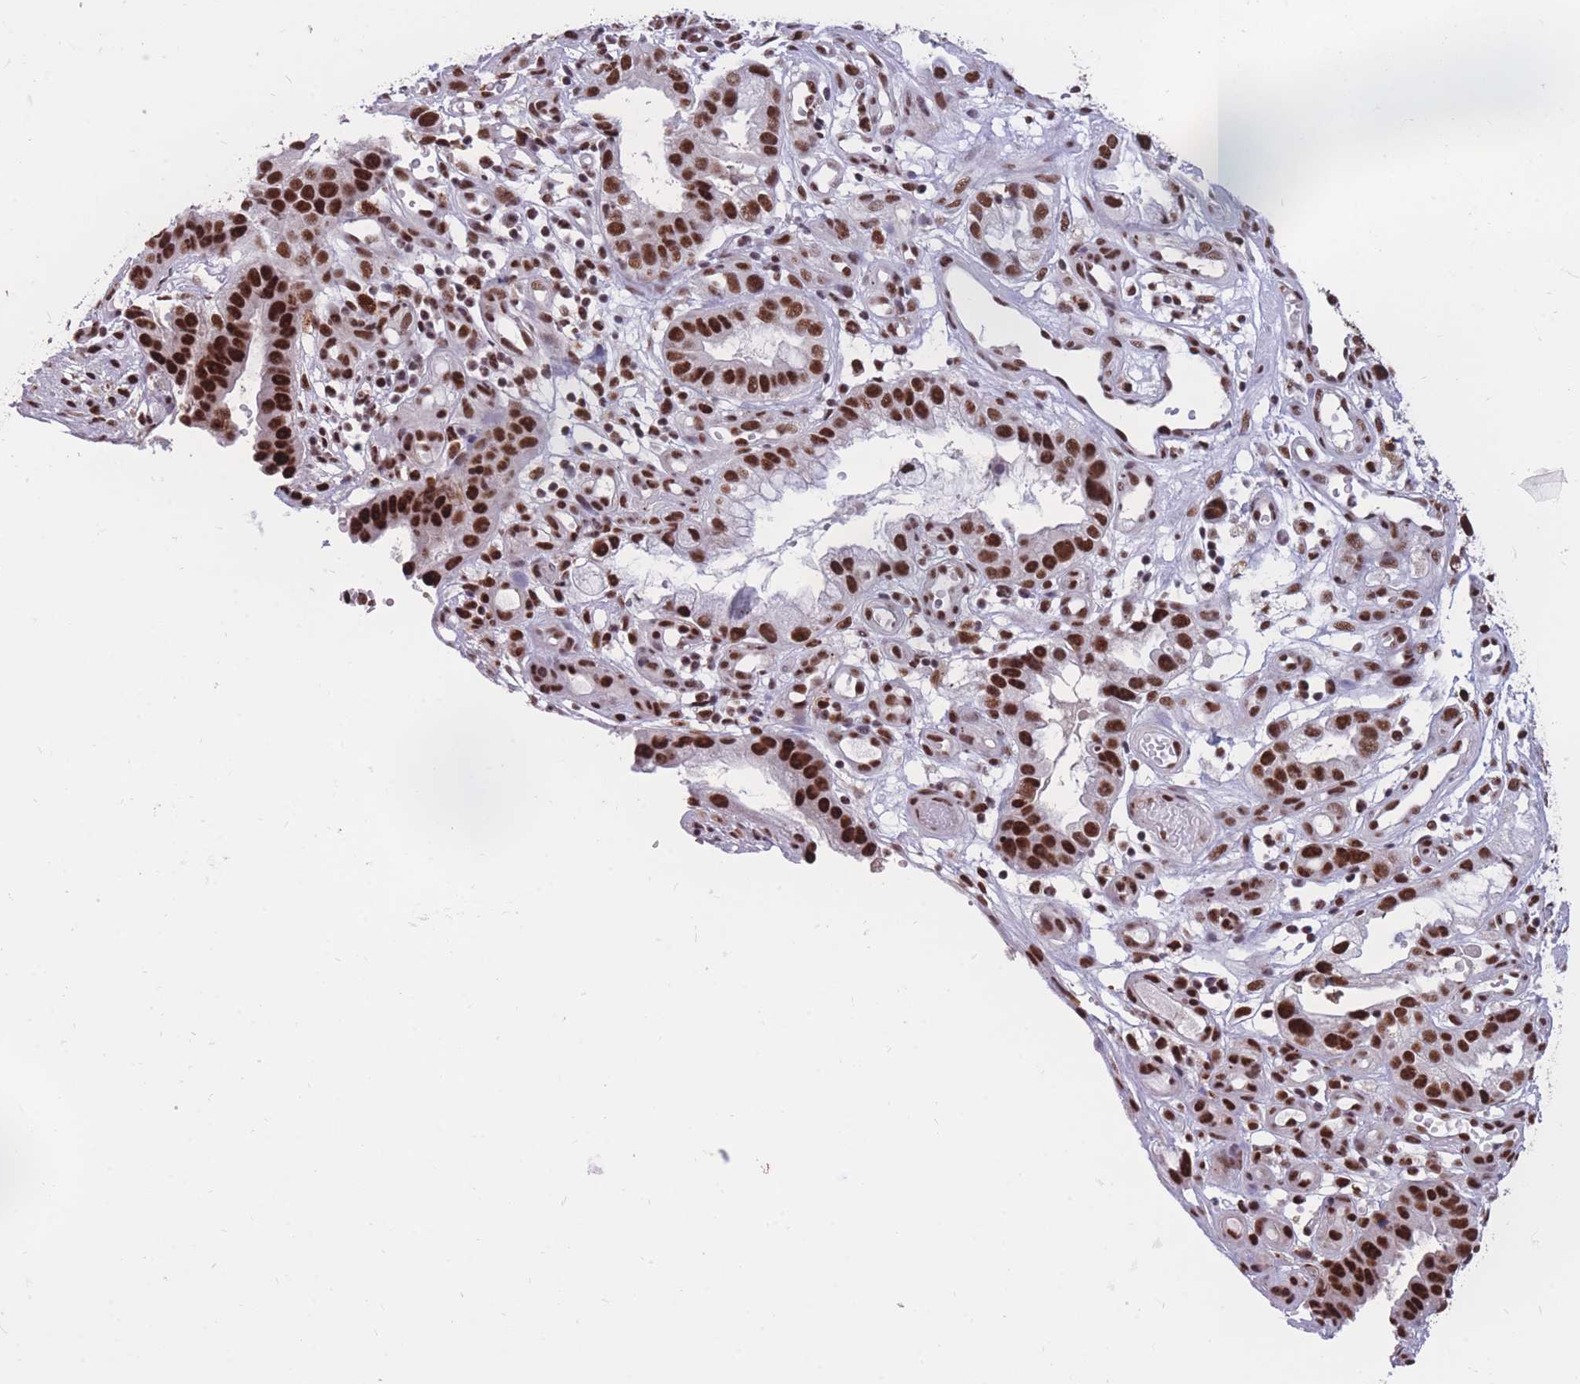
{"staining": {"intensity": "strong", "quantity": ">75%", "location": "nuclear"}, "tissue": "stomach cancer", "cell_type": "Tumor cells", "image_type": "cancer", "snomed": [{"axis": "morphology", "description": "Adenocarcinoma, NOS"}, {"axis": "topography", "description": "Stomach"}], "caption": "Immunohistochemical staining of human stomach cancer reveals high levels of strong nuclear expression in approximately >75% of tumor cells. The staining is performed using DAB brown chromogen to label protein expression. The nuclei are counter-stained blue using hematoxylin.", "gene": "PRPF19", "patient": {"sex": "male", "age": 55}}